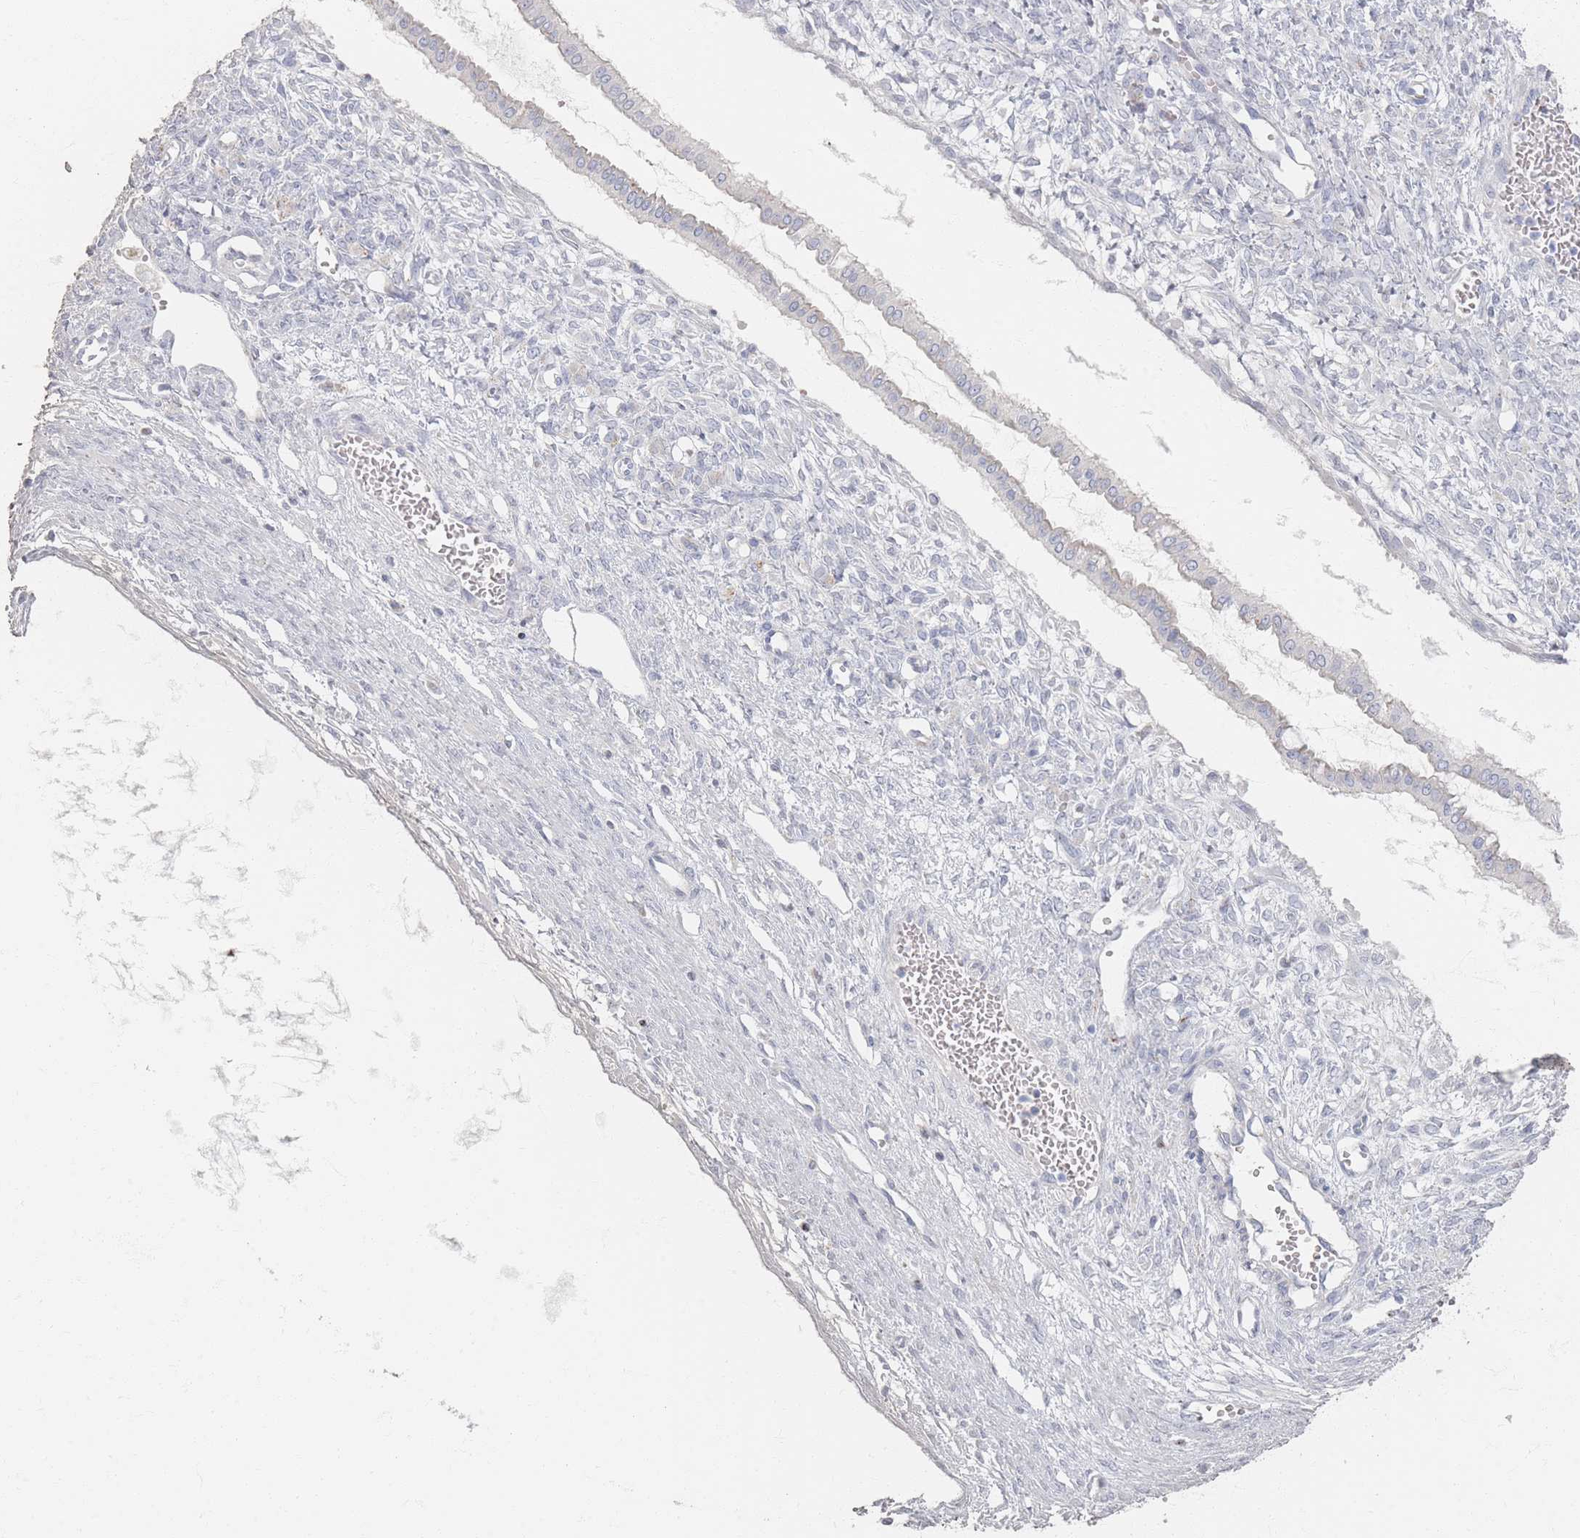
{"staining": {"intensity": "weak", "quantity": "25%-75%", "location": "cytoplasmic/membranous"}, "tissue": "ovarian cancer", "cell_type": "Tumor cells", "image_type": "cancer", "snomed": [{"axis": "morphology", "description": "Cystadenocarcinoma, mucinous, NOS"}, {"axis": "topography", "description": "Ovary"}], "caption": "Weak cytoplasmic/membranous expression for a protein is identified in approximately 25%-75% of tumor cells of mucinous cystadenocarcinoma (ovarian) using immunohistochemistry (IHC).", "gene": "SLC2A11", "patient": {"sex": "female", "age": 73}}